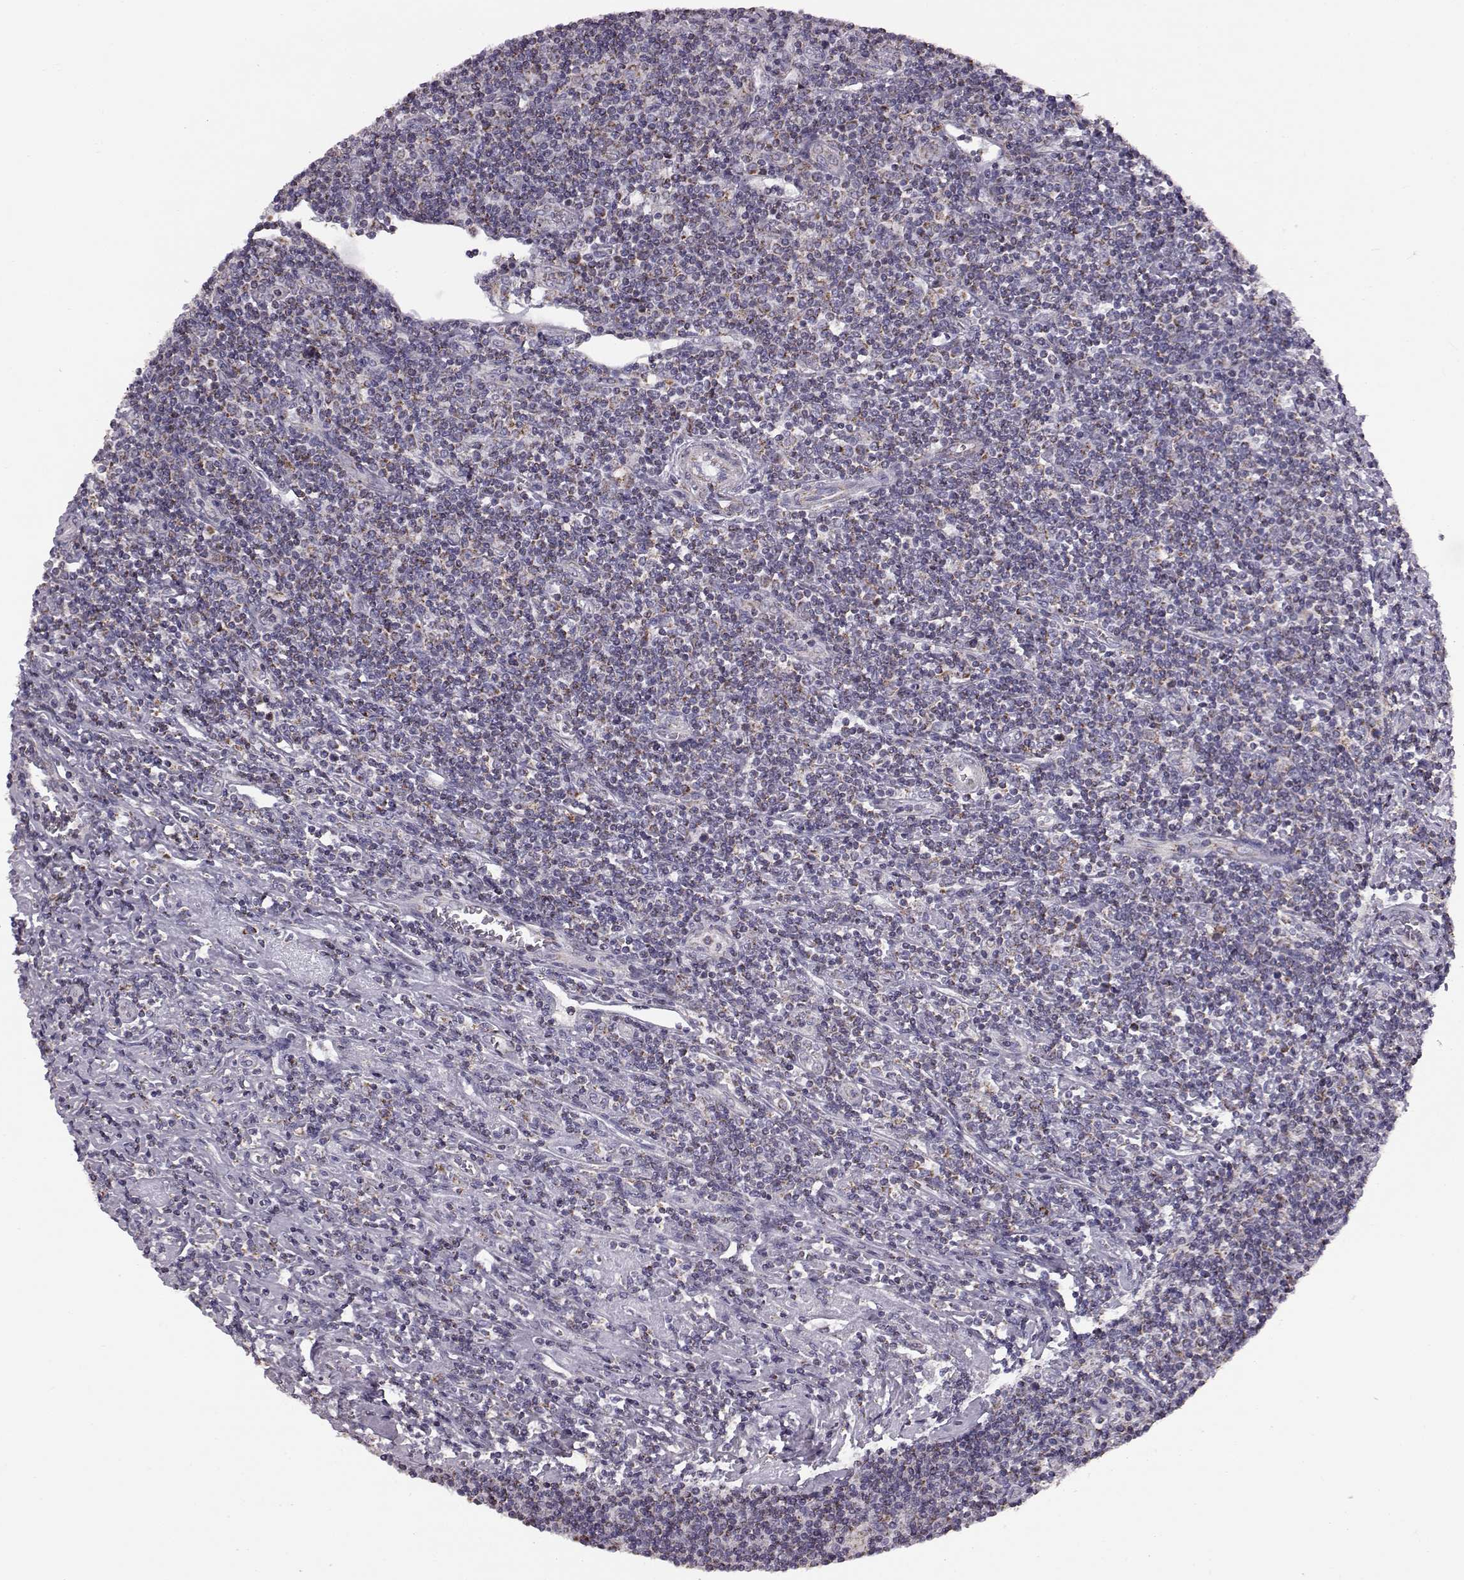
{"staining": {"intensity": "negative", "quantity": "none", "location": "none"}, "tissue": "lymphoma", "cell_type": "Tumor cells", "image_type": "cancer", "snomed": [{"axis": "morphology", "description": "Hodgkin's disease, NOS"}, {"axis": "topography", "description": "Lymph node"}], "caption": "Immunohistochemistry of lymphoma reveals no staining in tumor cells. Brightfield microscopy of immunohistochemistry stained with DAB (brown) and hematoxylin (blue), captured at high magnification.", "gene": "FAM8A1", "patient": {"sex": "male", "age": 40}}